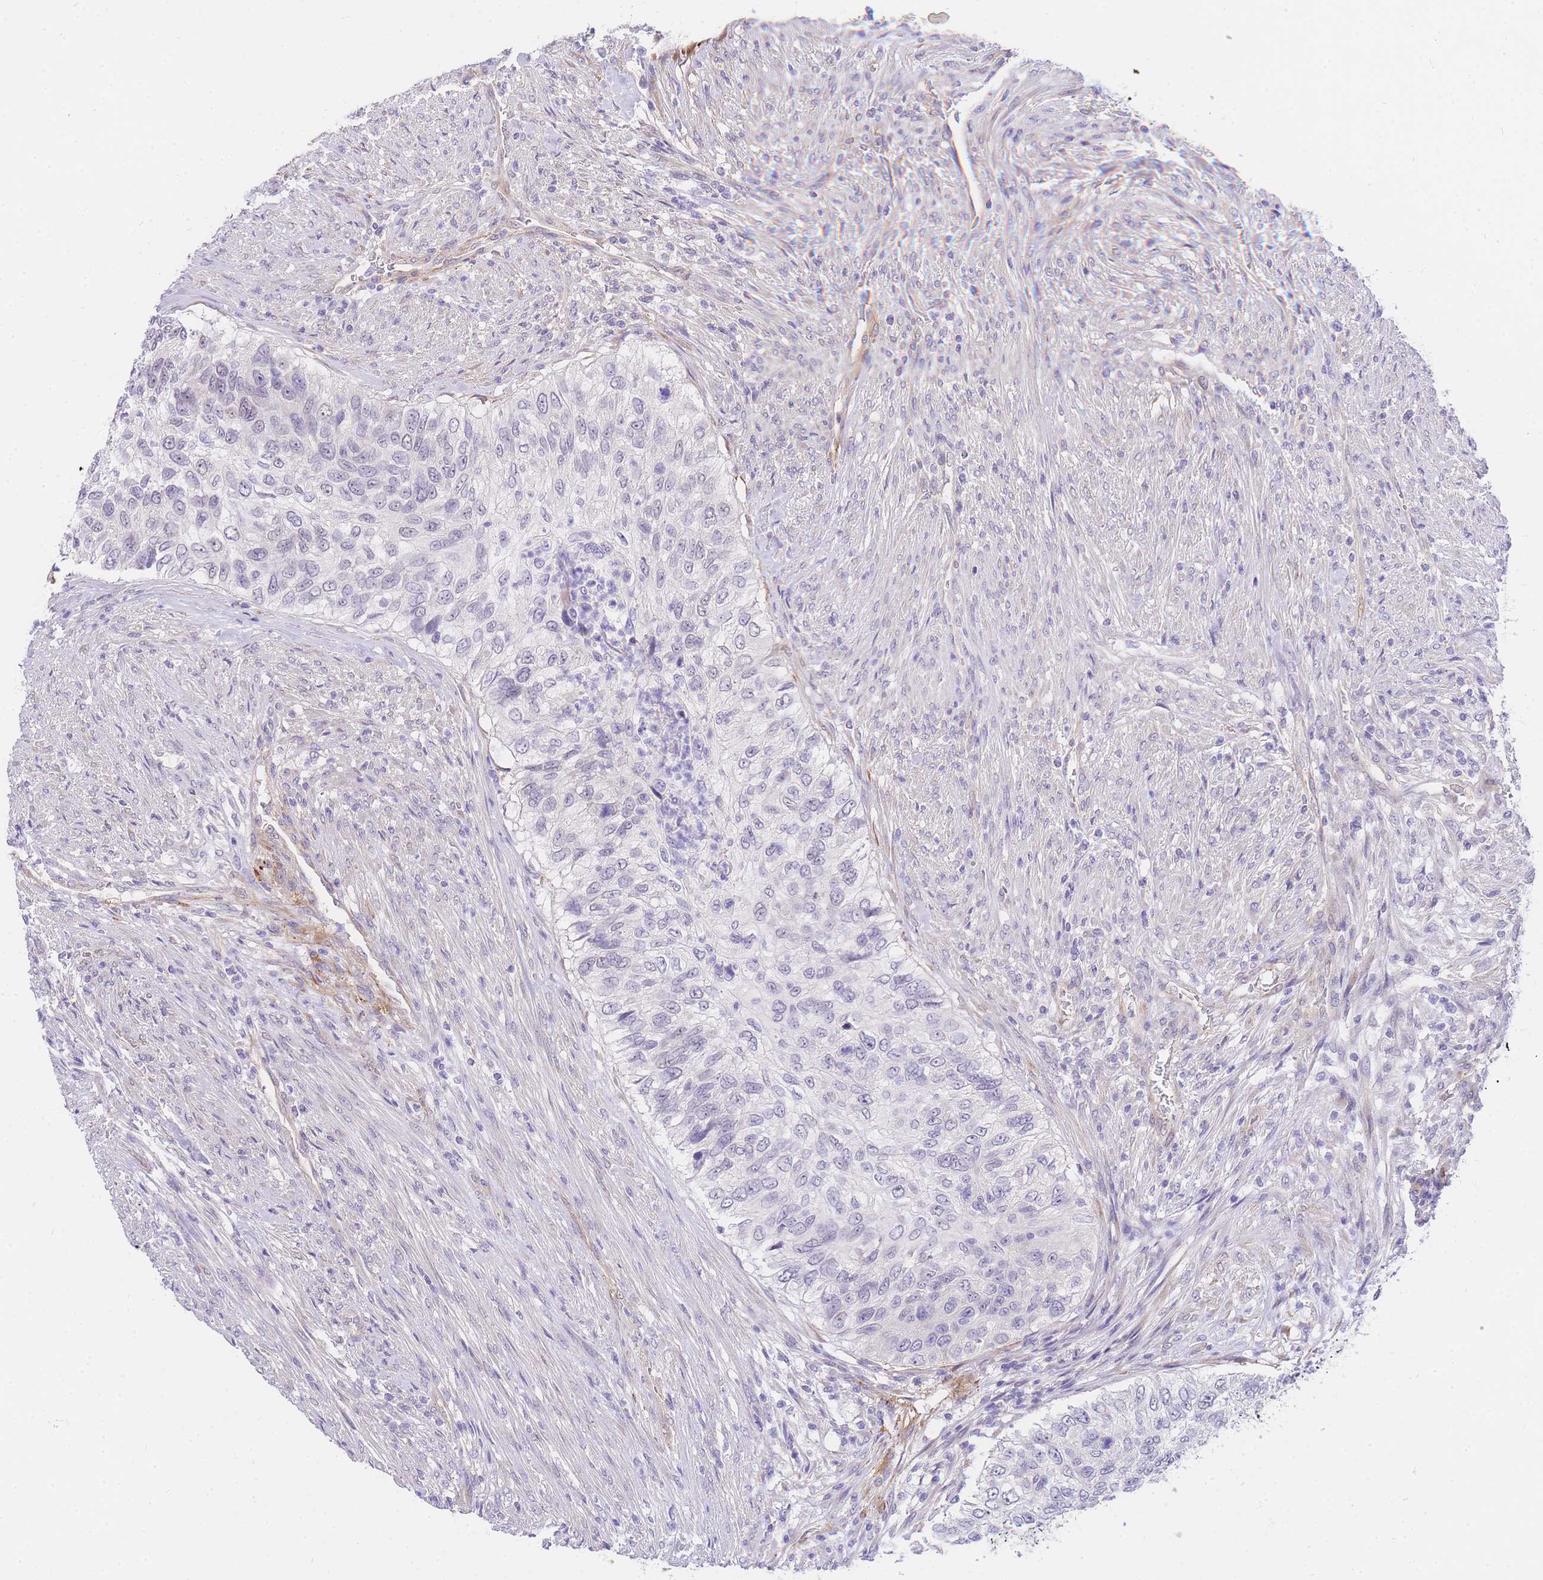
{"staining": {"intensity": "negative", "quantity": "none", "location": "none"}, "tissue": "urothelial cancer", "cell_type": "Tumor cells", "image_type": "cancer", "snomed": [{"axis": "morphology", "description": "Urothelial carcinoma, High grade"}, {"axis": "topography", "description": "Urinary bladder"}], "caption": "Immunohistochemistry of urothelial cancer exhibits no positivity in tumor cells.", "gene": "S100PBP", "patient": {"sex": "female", "age": 60}}